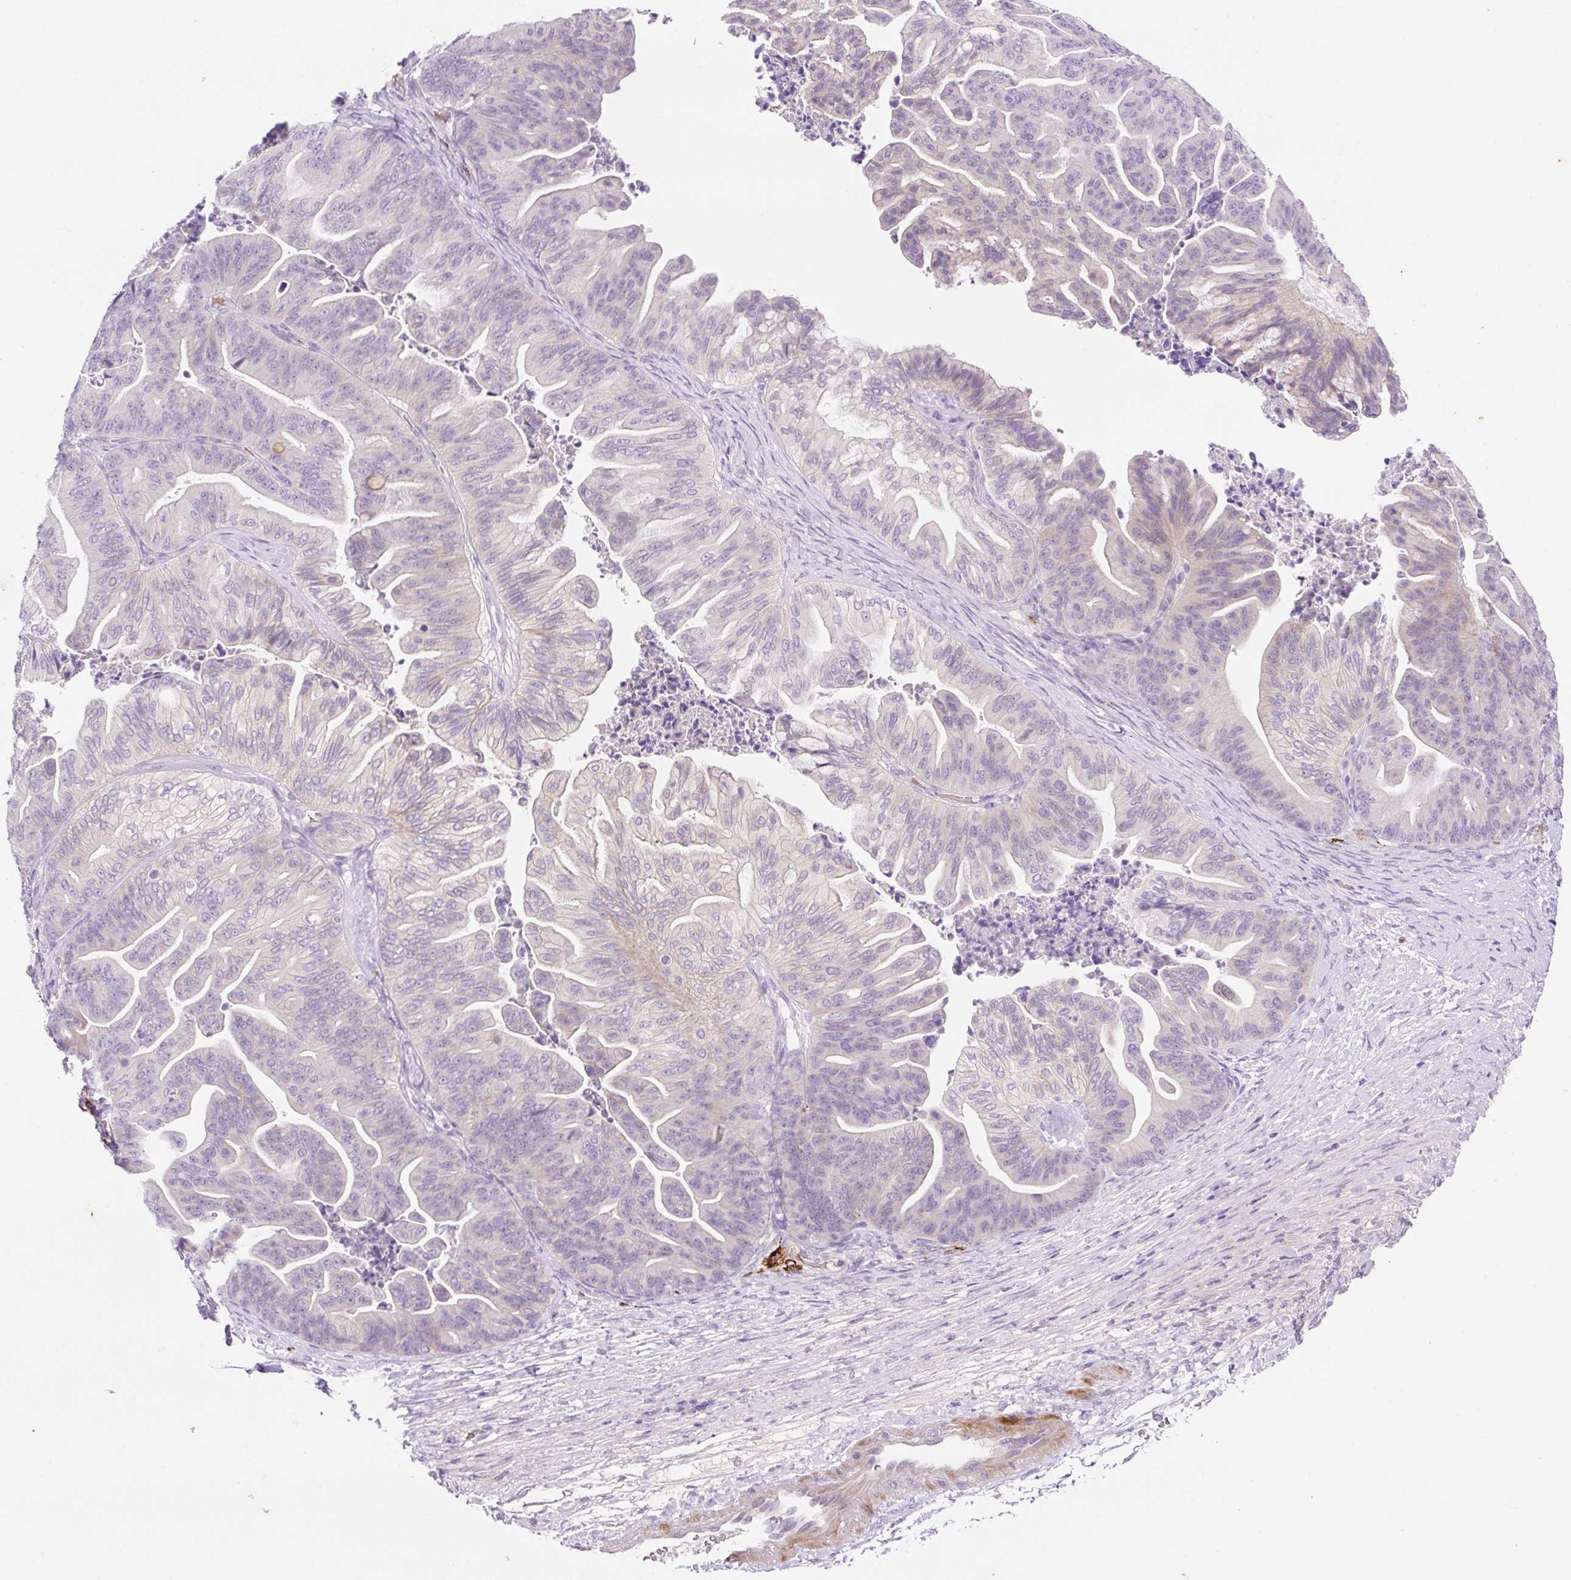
{"staining": {"intensity": "negative", "quantity": "none", "location": "none"}, "tissue": "ovarian cancer", "cell_type": "Tumor cells", "image_type": "cancer", "snomed": [{"axis": "morphology", "description": "Cystadenocarcinoma, mucinous, NOS"}, {"axis": "topography", "description": "Ovary"}], "caption": "Protein analysis of ovarian mucinous cystadenocarcinoma demonstrates no significant positivity in tumor cells. (DAB IHC with hematoxylin counter stain).", "gene": "LHFPL5", "patient": {"sex": "female", "age": 67}}